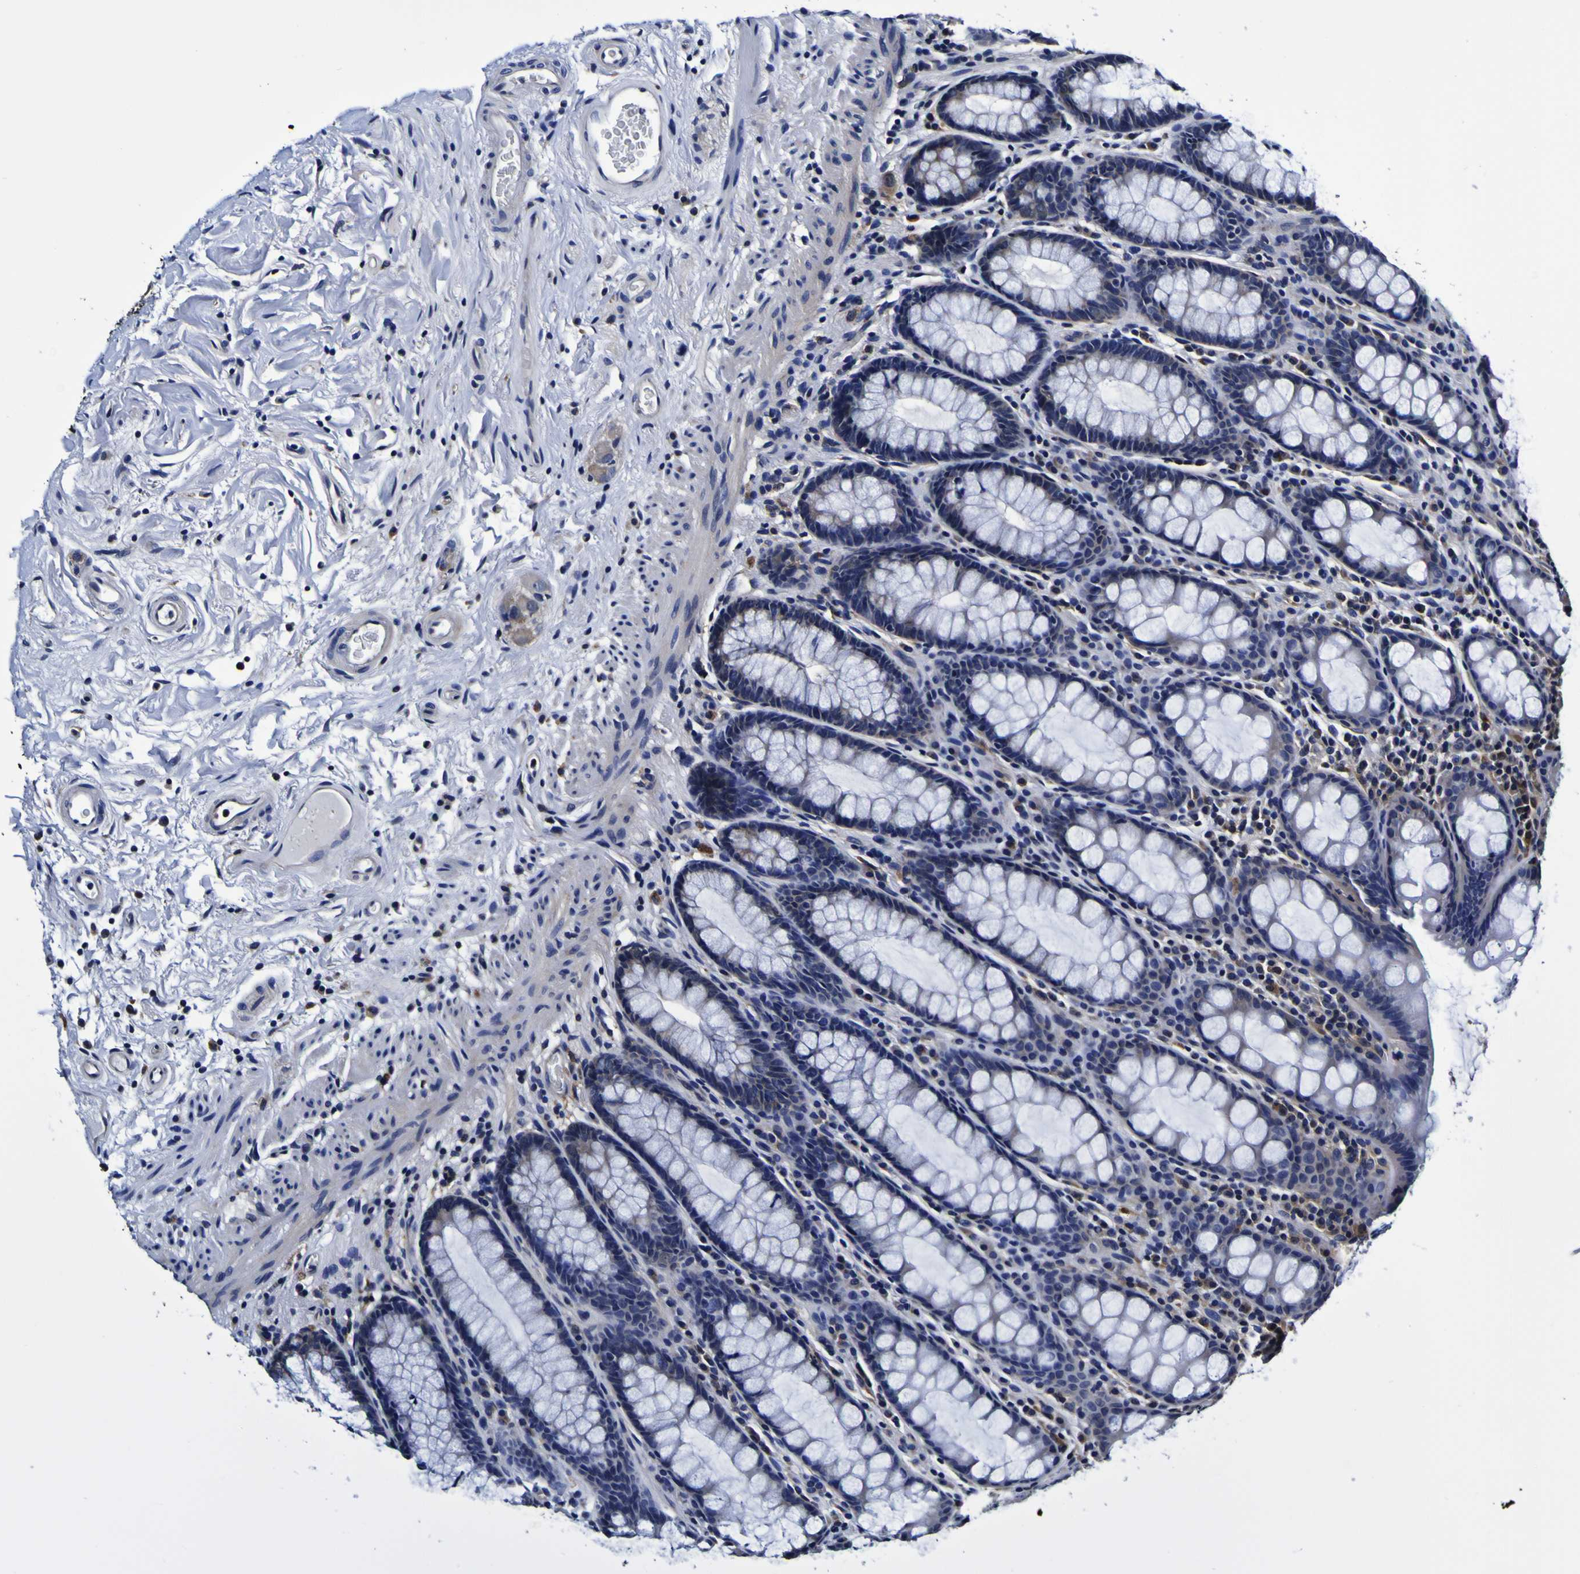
{"staining": {"intensity": "negative", "quantity": "none", "location": "none"}, "tissue": "rectum", "cell_type": "Glandular cells", "image_type": "normal", "snomed": [{"axis": "morphology", "description": "Normal tissue, NOS"}, {"axis": "topography", "description": "Rectum"}], "caption": "A high-resolution micrograph shows immunohistochemistry (IHC) staining of unremarkable rectum, which demonstrates no significant expression in glandular cells.", "gene": "GPX1", "patient": {"sex": "male", "age": 92}}